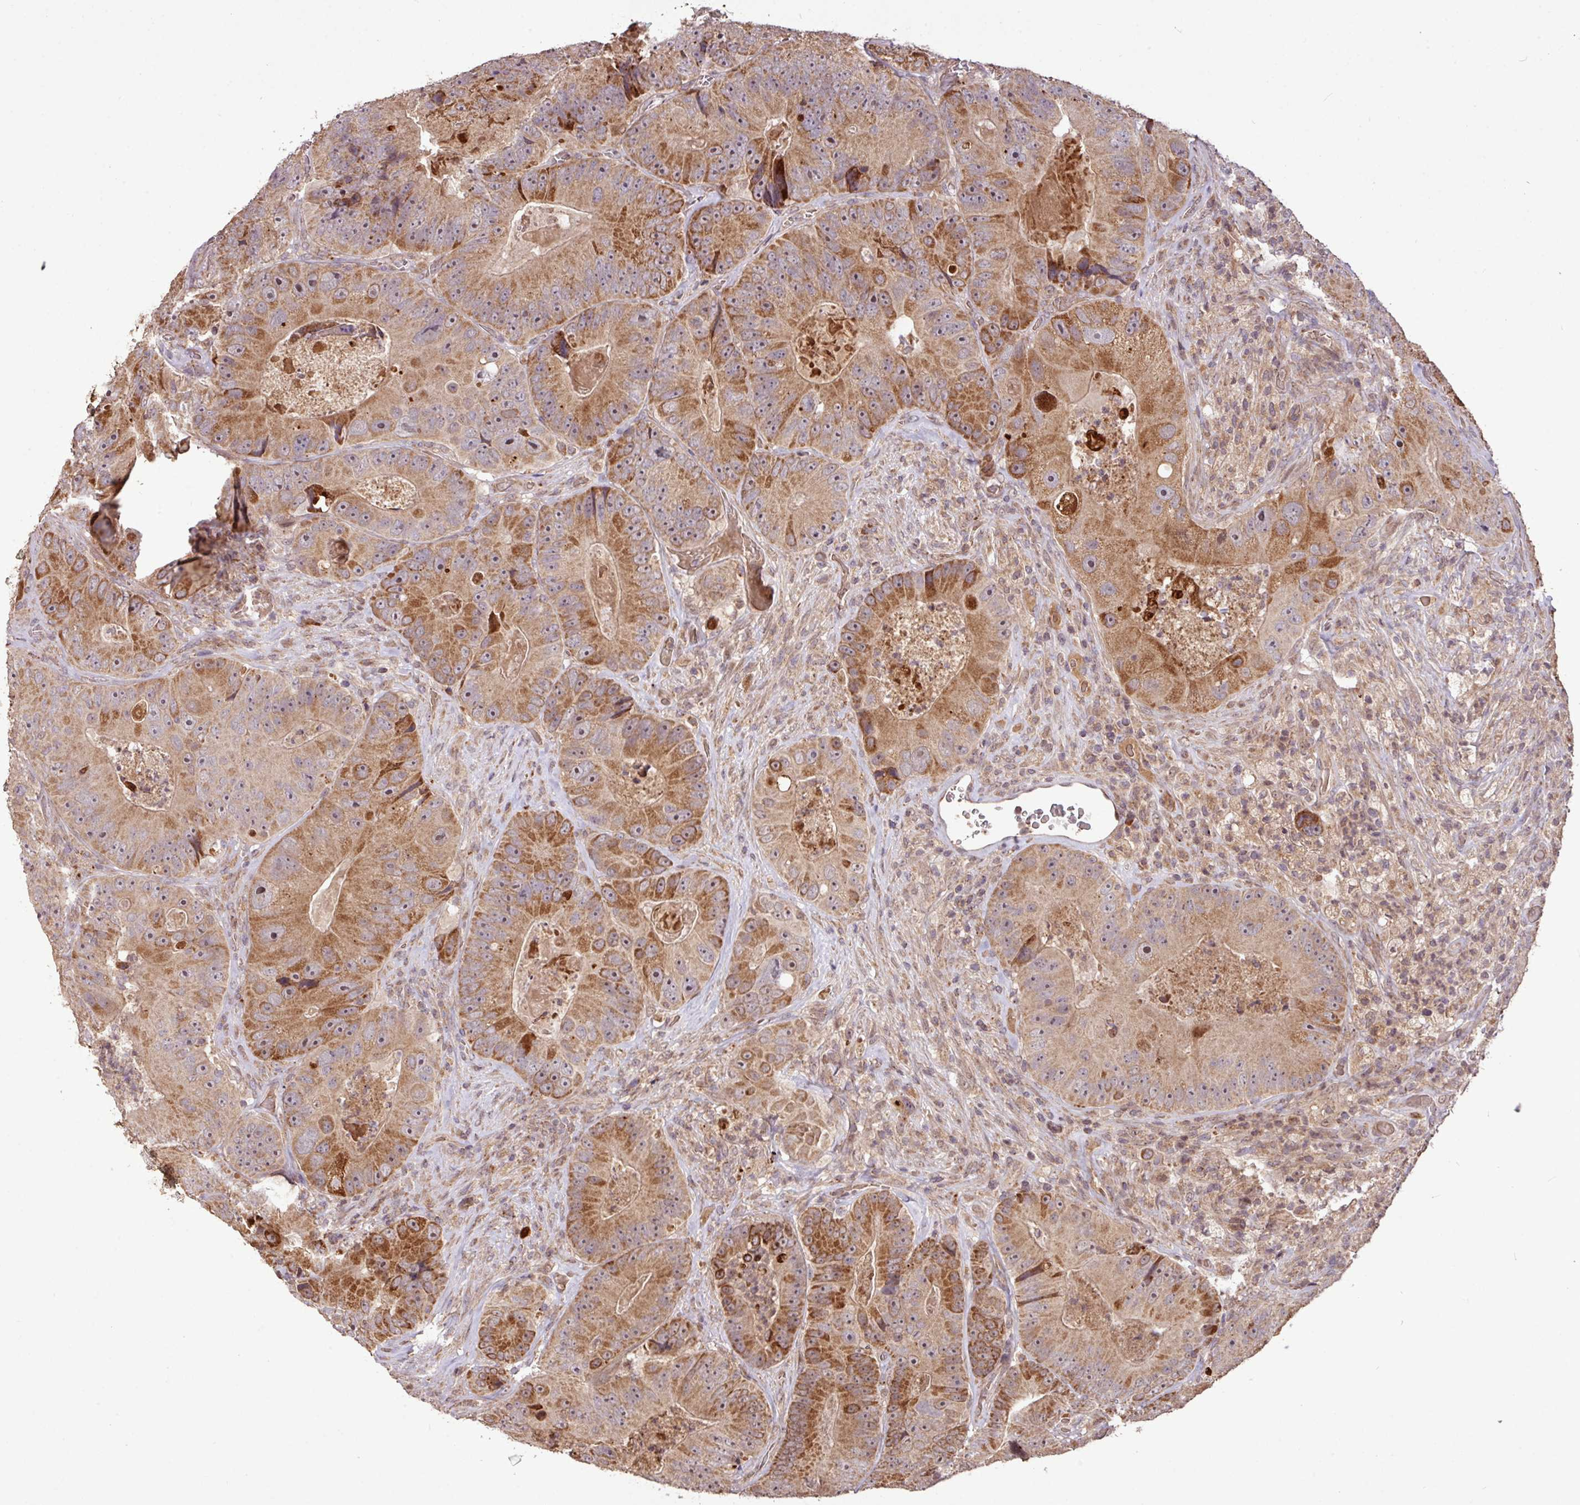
{"staining": {"intensity": "moderate", "quantity": ">75%", "location": "cytoplasmic/membranous,nuclear"}, "tissue": "colorectal cancer", "cell_type": "Tumor cells", "image_type": "cancer", "snomed": [{"axis": "morphology", "description": "Adenocarcinoma, NOS"}, {"axis": "topography", "description": "Colon"}], "caption": "An image of colorectal cancer (adenocarcinoma) stained for a protein demonstrates moderate cytoplasmic/membranous and nuclear brown staining in tumor cells. (IHC, brightfield microscopy, high magnification).", "gene": "YPEL3", "patient": {"sex": "female", "age": 86}}